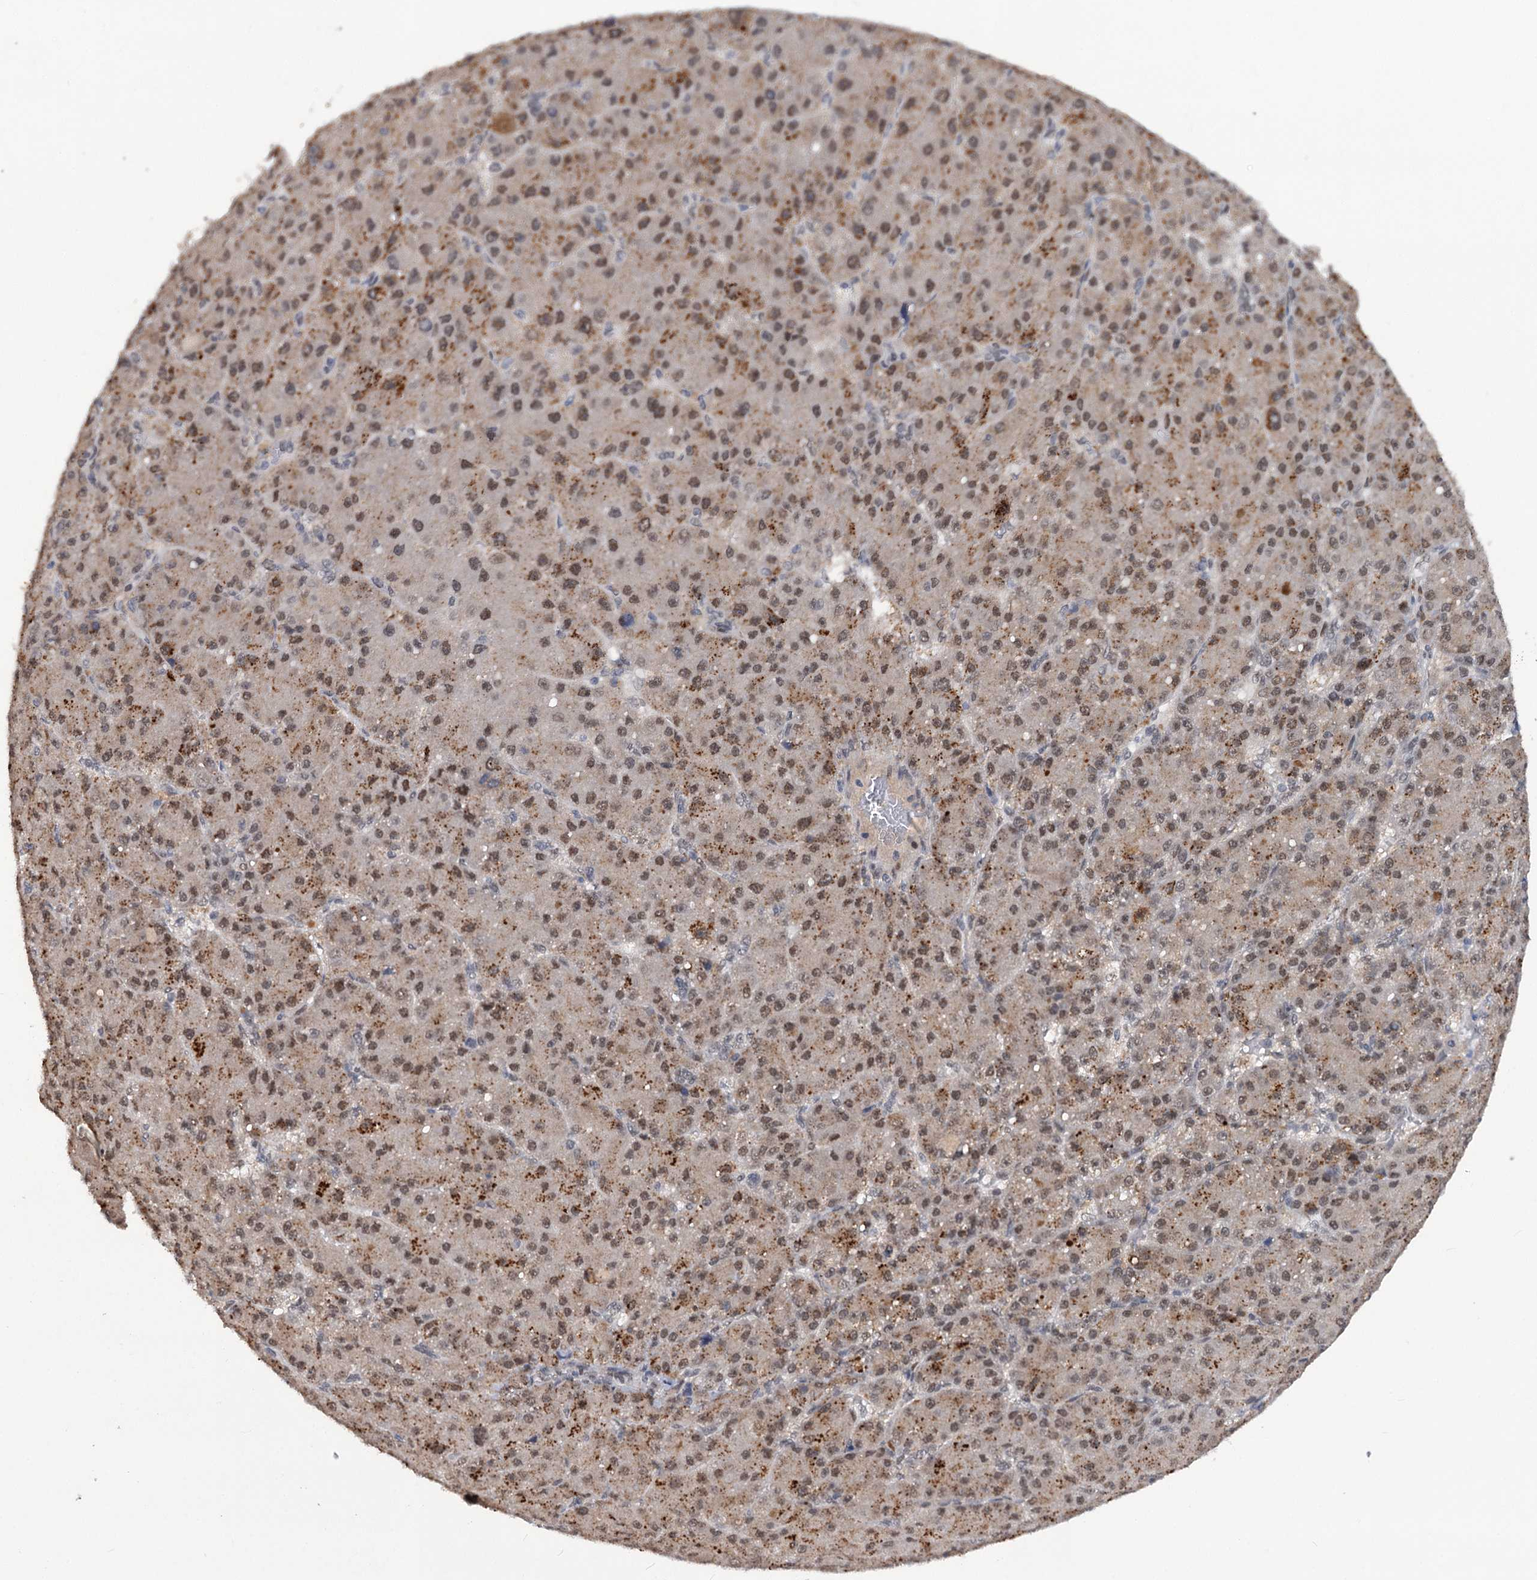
{"staining": {"intensity": "moderate", "quantity": ">75%", "location": "nuclear"}, "tissue": "liver cancer", "cell_type": "Tumor cells", "image_type": "cancer", "snomed": [{"axis": "morphology", "description": "Carcinoma, Hepatocellular, NOS"}, {"axis": "topography", "description": "Liver"}], "caption": "Immunohistochemical staining of liver hepatocellular carcinoma displays medium levels of moderate nuclear protein positivity in approximately >75% of tumor cells. (IHC, brightfield microscopy, high magnification).", "gene": "PHF8", "patient": {"sex": "male", "age": 67}}